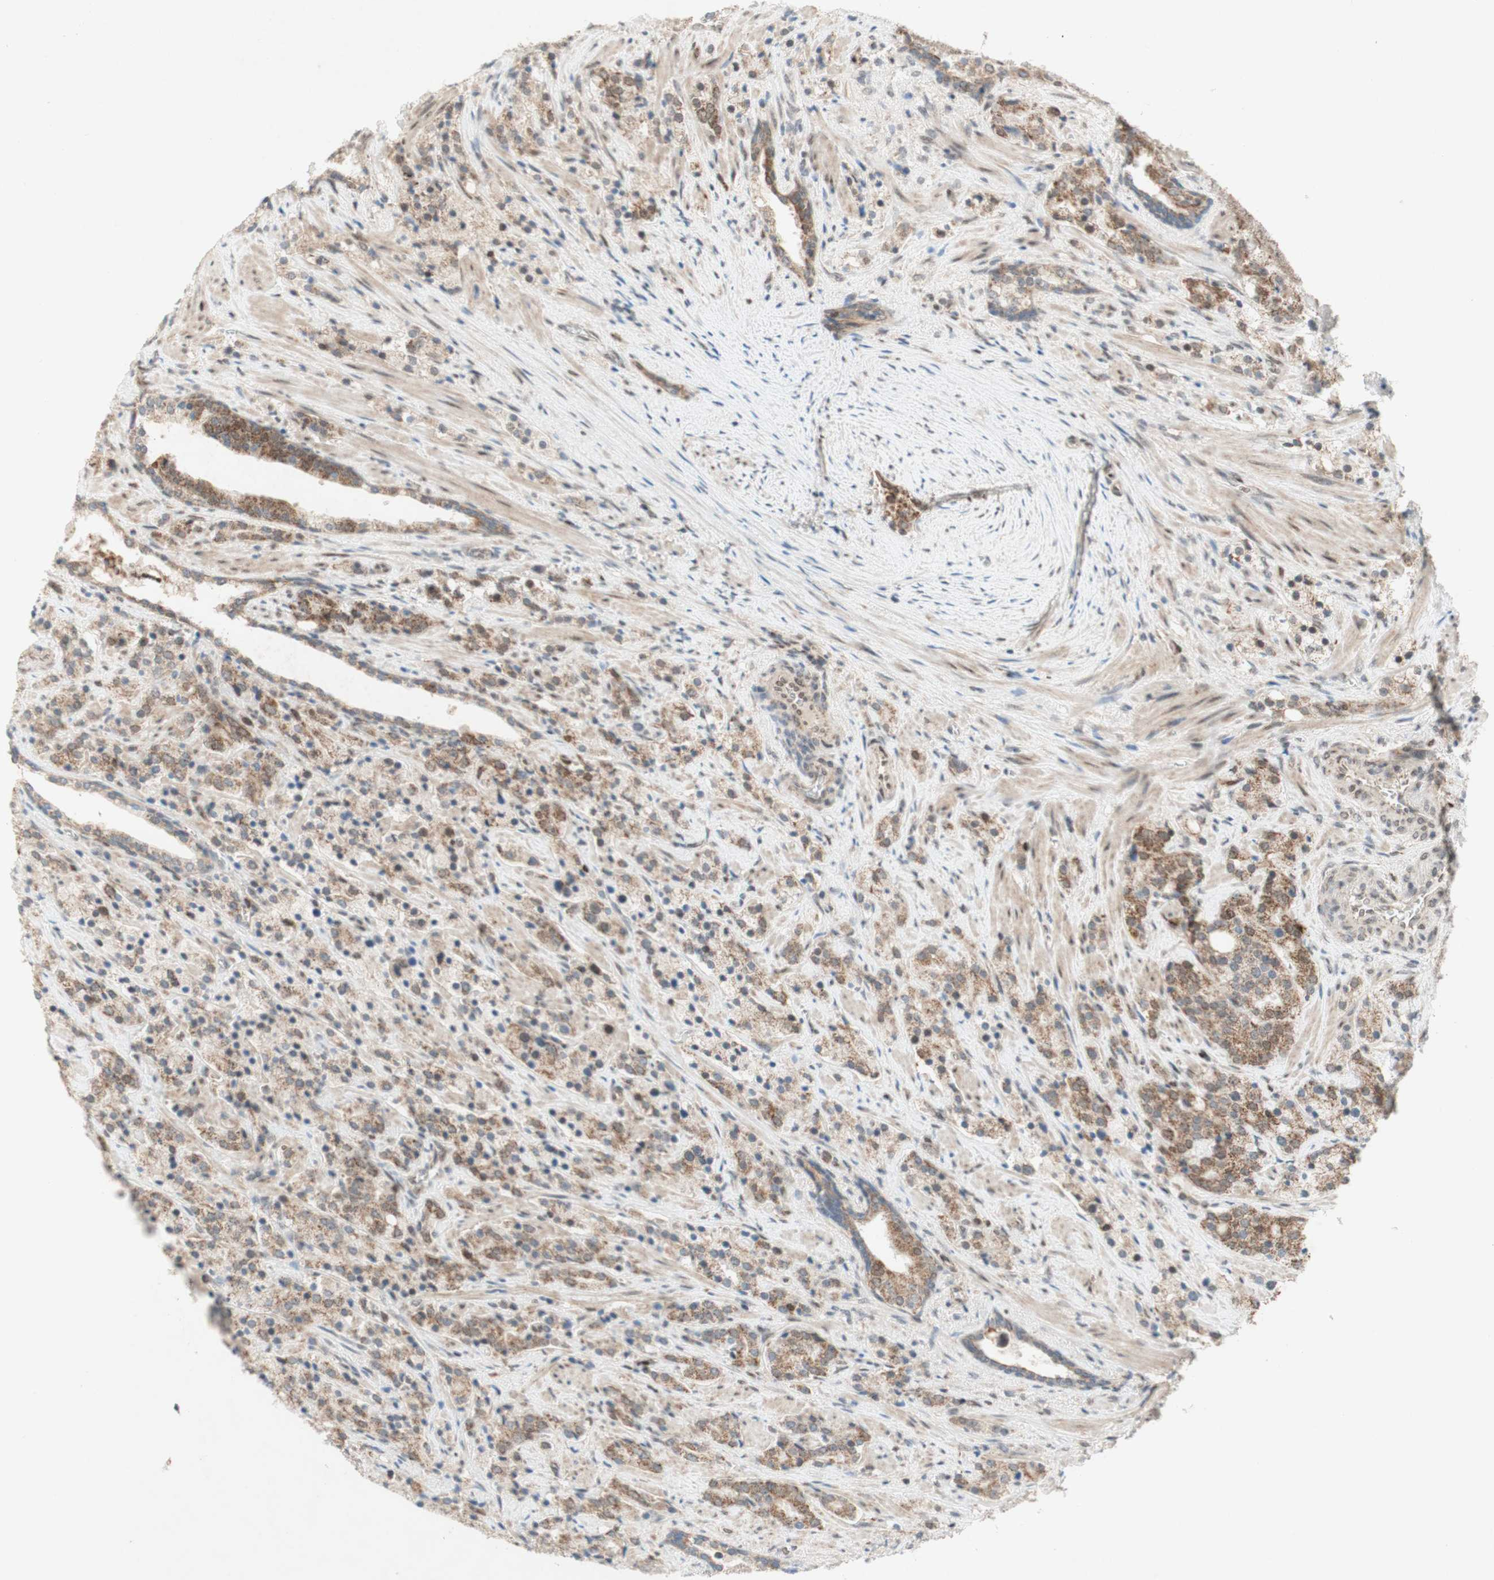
{"staining": {"intensity": "moderate", "quantity": "25%-75%", "location": "cytoplasmic/membranous"}, "tissue": "prostate cancer", "cell_type": "Tumor cells", "image_type": "cancer", "snomed": [{"axis": "morphology", "description": "Adenocarcinoma, High grade"}, {"axis": "topography", "description": "Prostate"}], "caption": "Protein expression analysis of human prostate cancer (adenocarcinoma (high-grade)) reveals moderate cytoplasmic/membranous expression in approximately 25%-75% of tumor cells. The staining is performed using DAB (3,3'-diaminobenzidine) brown chromogen to label protein expression. The nuclei are counter-stained blue using hematoxylin.", "gene": "DNMT3A", "patient": {"sex": "male", "age": 71}}